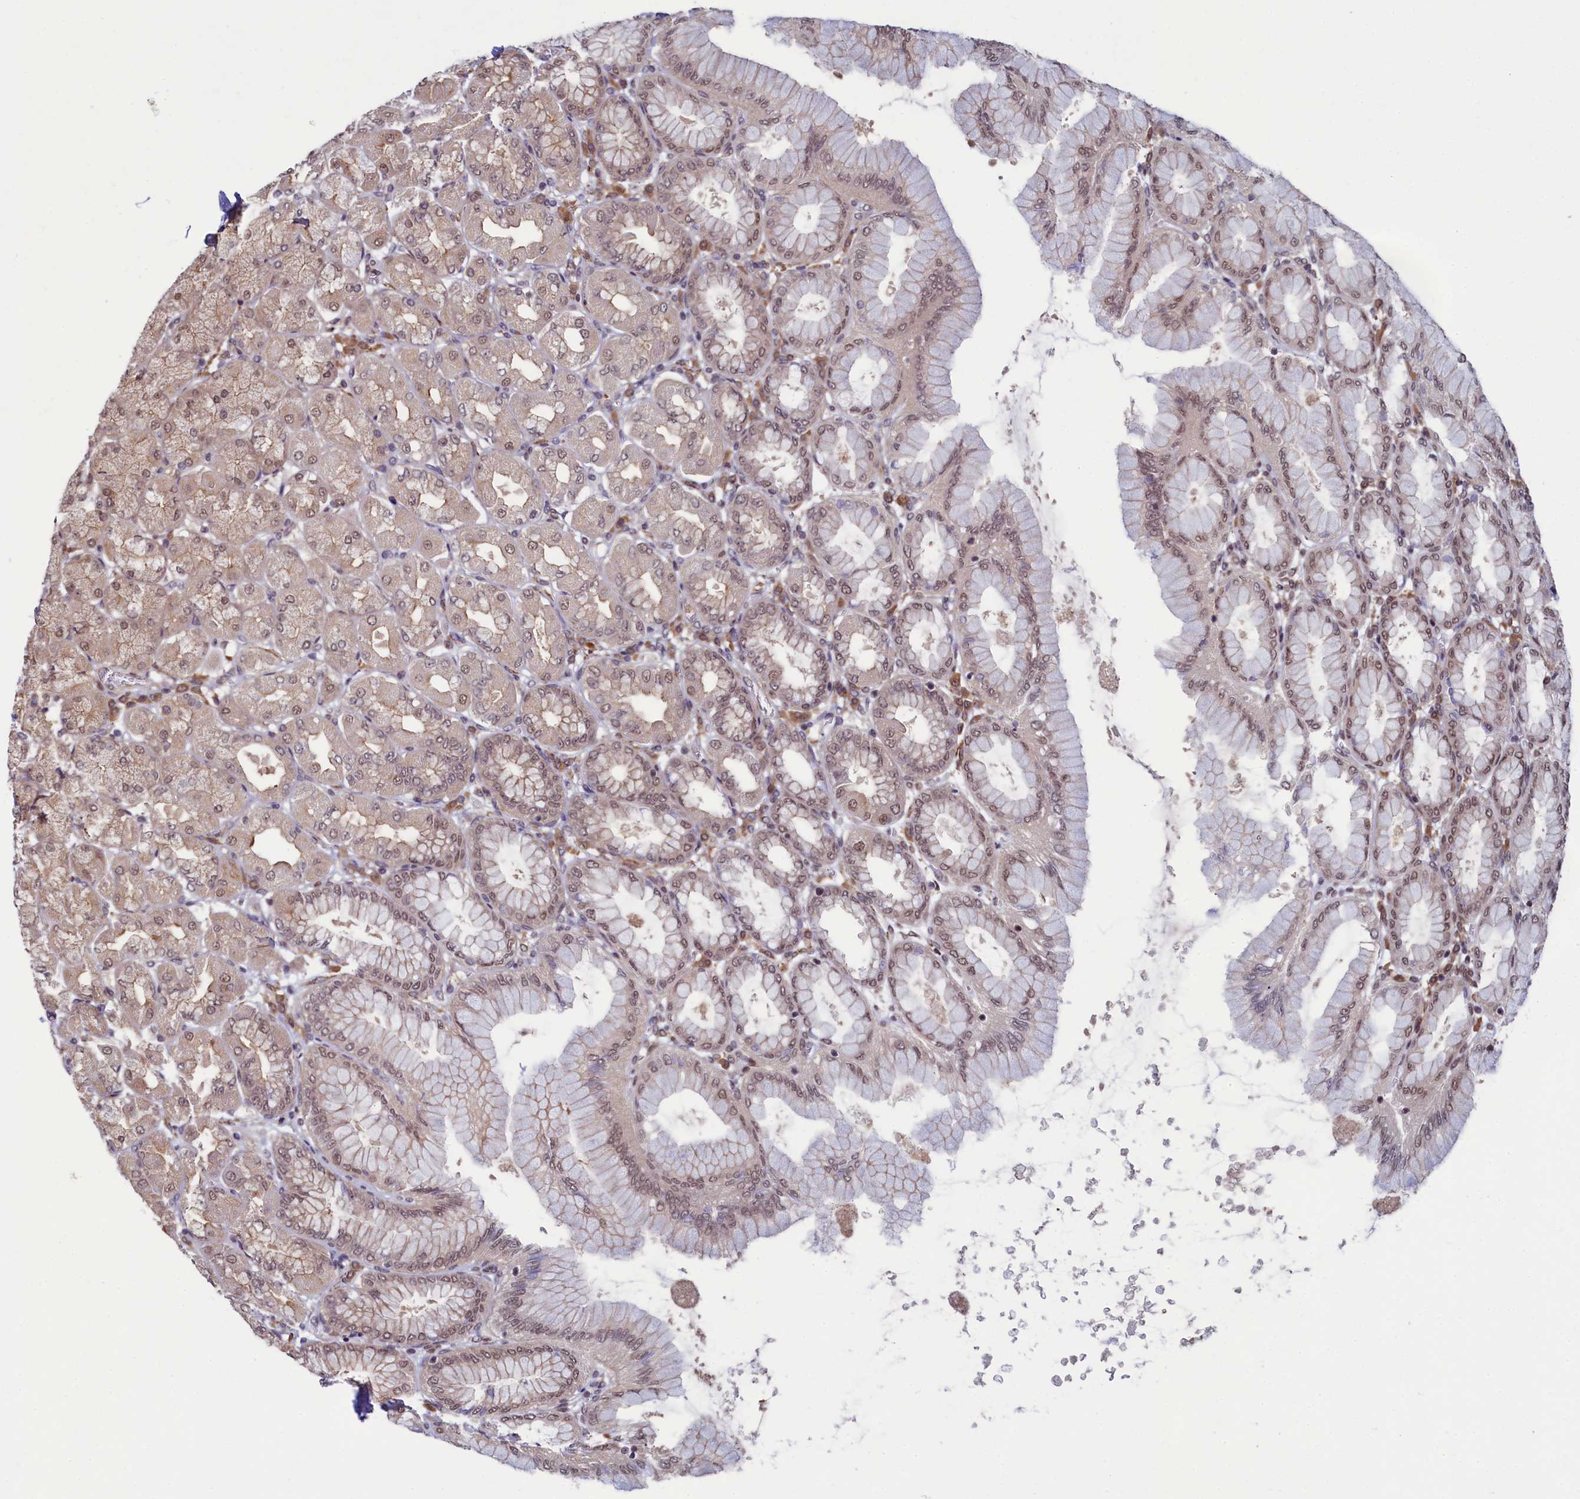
{"staining": {"intensity": "strong", "quantity": "25%-75%", "location": "cytoplasmic/membranous,nuclear"}, "tissue": "stomach", "cell_type": "Glandular cells", "image_type": "normal", "snomed": [{"axis": "morphology", "description": "Normal tissue, NOS"}, {"axis": "topography", "description": "Stomach, upper"}], "caption": "Stomach stained with a brown dye displays strong cytoplasmic/membranous,nuclear positive staining in approximately 25%-75% of glandular cells.", "gene": "LEO1", "patient": {"sex": "female", "age": 56}}